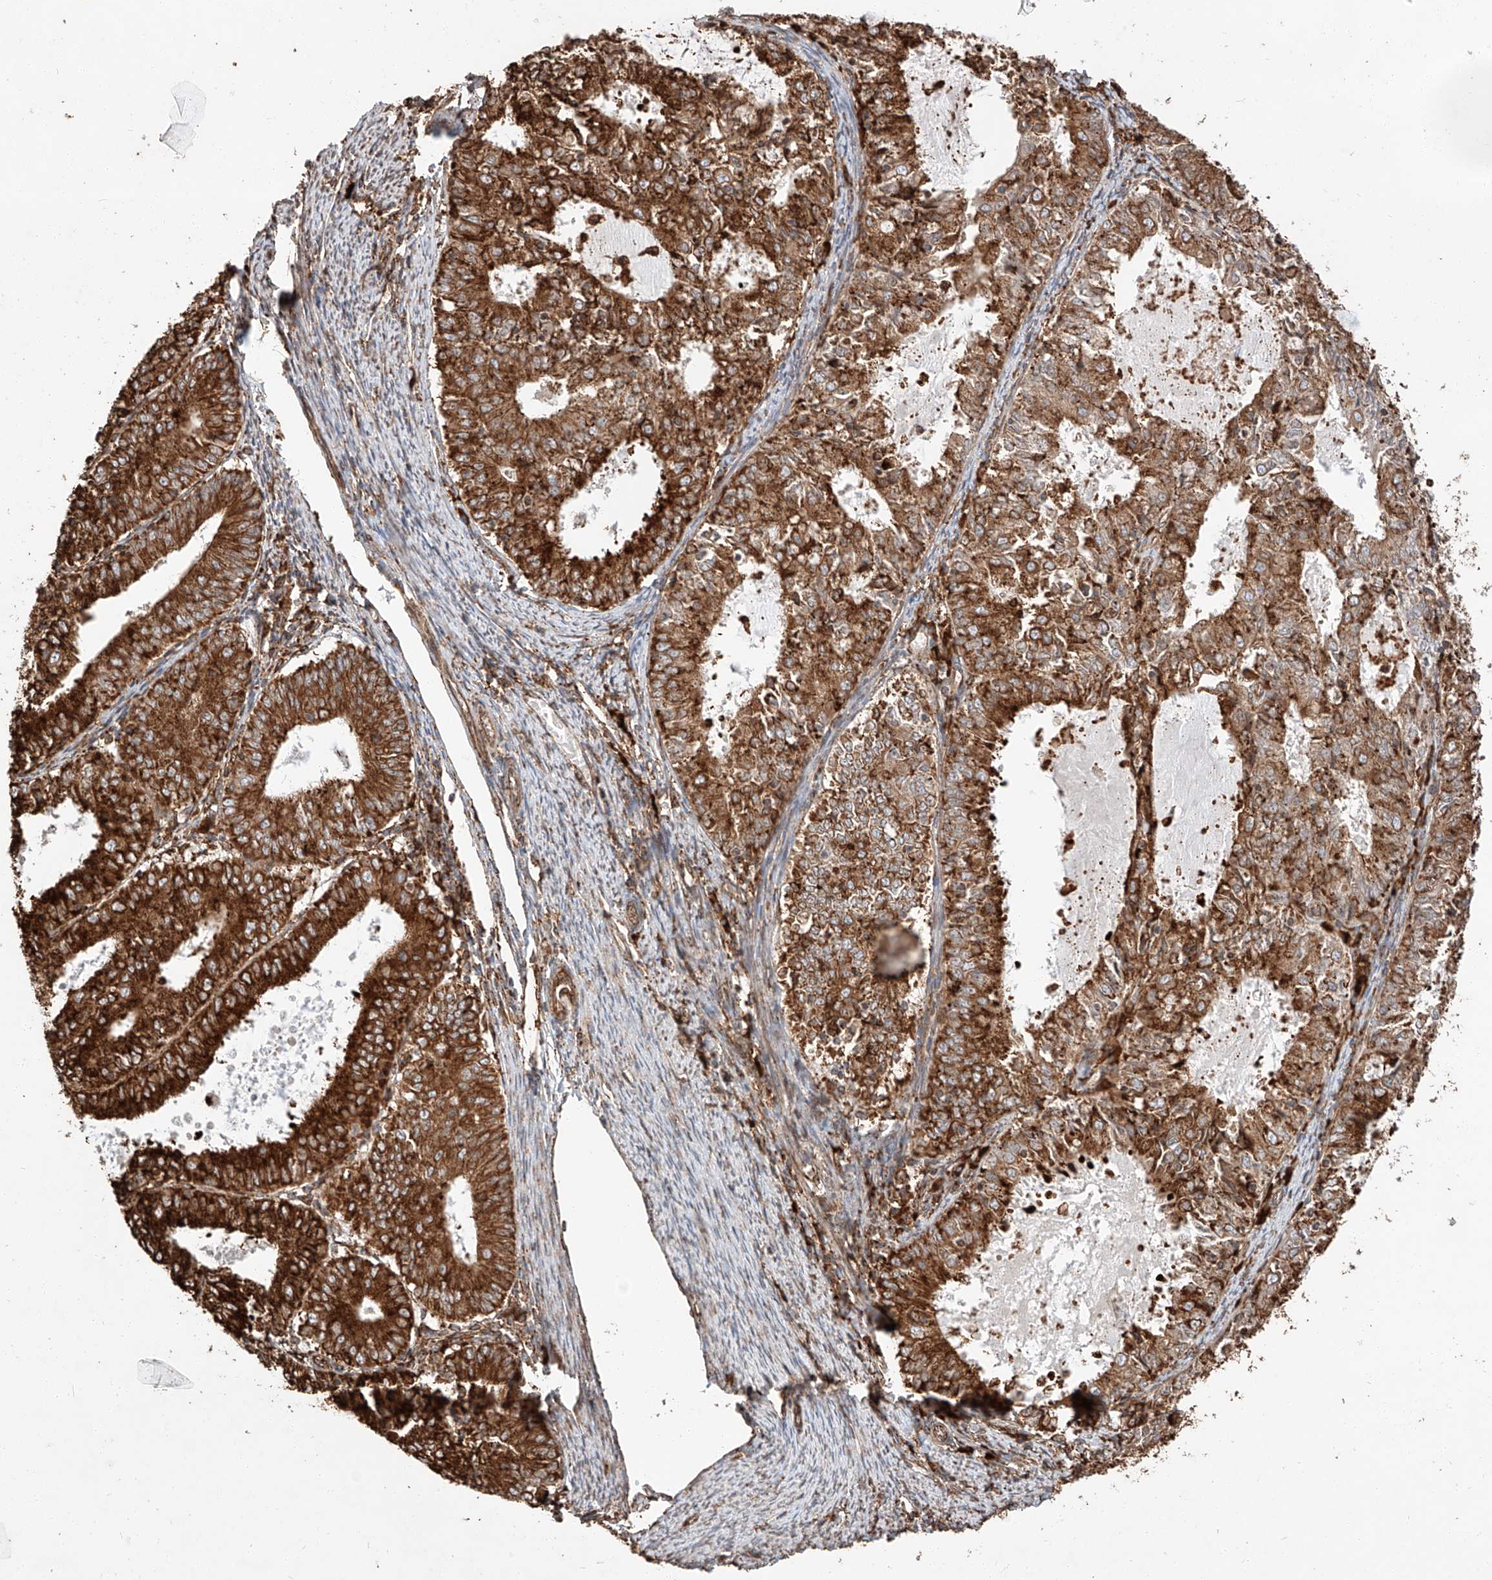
{"staining": {"intensity": "strong", "quantity": ">75%", "location": "cytoplasmic/membranous"}, "tissue": "endometrial cancer", "cell_type": "Tumor cells", "image_type": "cancer", "snomed": [{"axis": "morphology", "description": "Adenocarcinoma, NOS"}, {"axis": "topography", "description": "Endometrium"}], "caption": "Protein staining demonstrates strong cytoplasmic/membranous expression in about >75% of tumor cells in endometrial adenocarcinoma.", "gene": "ZNF84", "patient": {"sex": "female", "age": 57}}